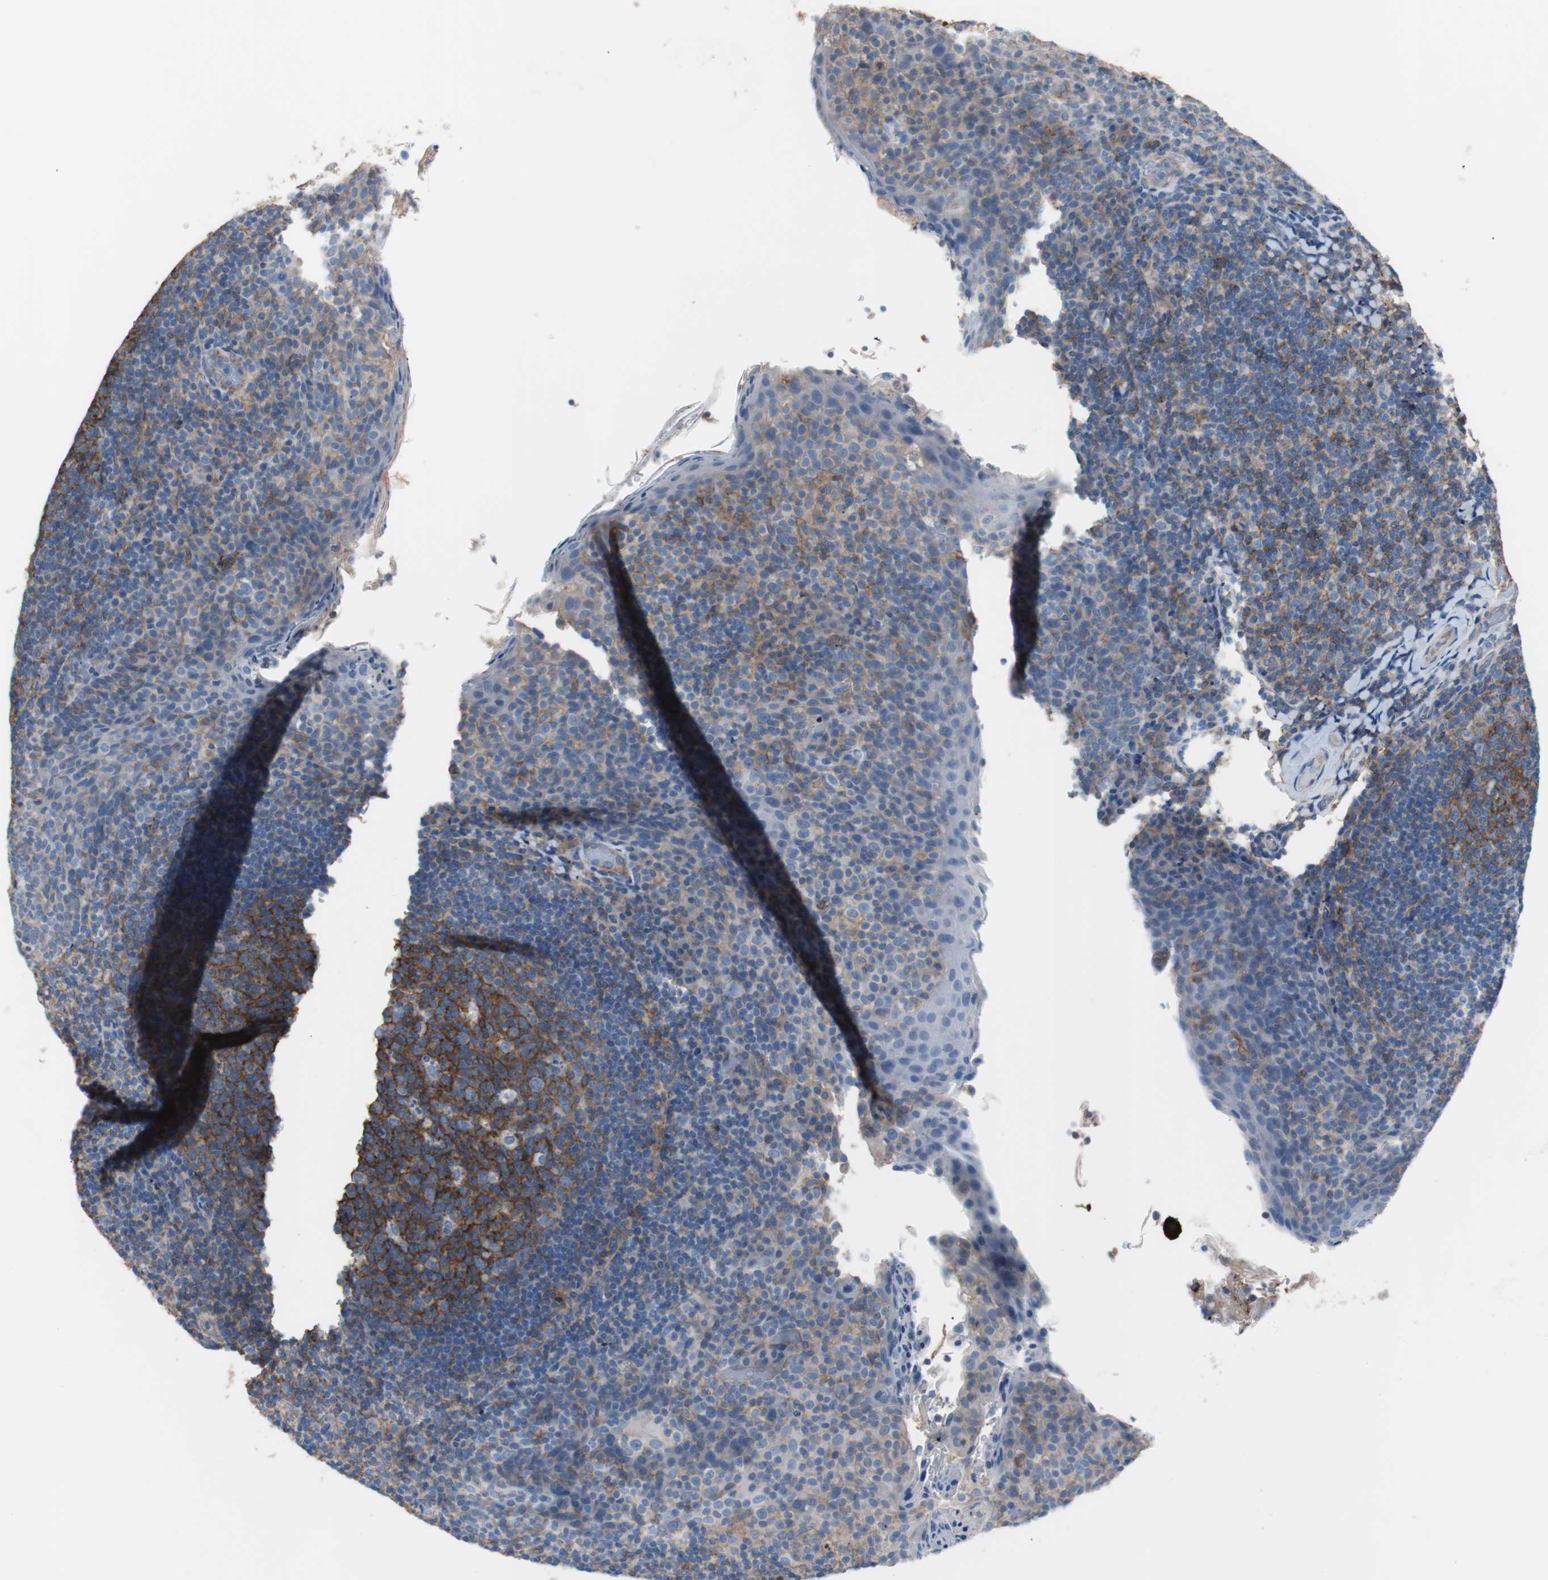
{"staining": {"intensity": "strong", "quantity": ">75%", "location": "cytoplasmic/membranous"}, "tissue": "tonsil", "cell_type": "Germinal center cells", "image_type": "normal", "snomed": [{"axis": "morphology", "description": "Normal tissue, NOS"}, {"axis": "topography", "description": "Tonsil"}], "caption": "Human tonsil stained with a protein marker displays strong staining in germinal center cells.", "gene": "CD81", "patient": {"sex": "male", "age": 17}}